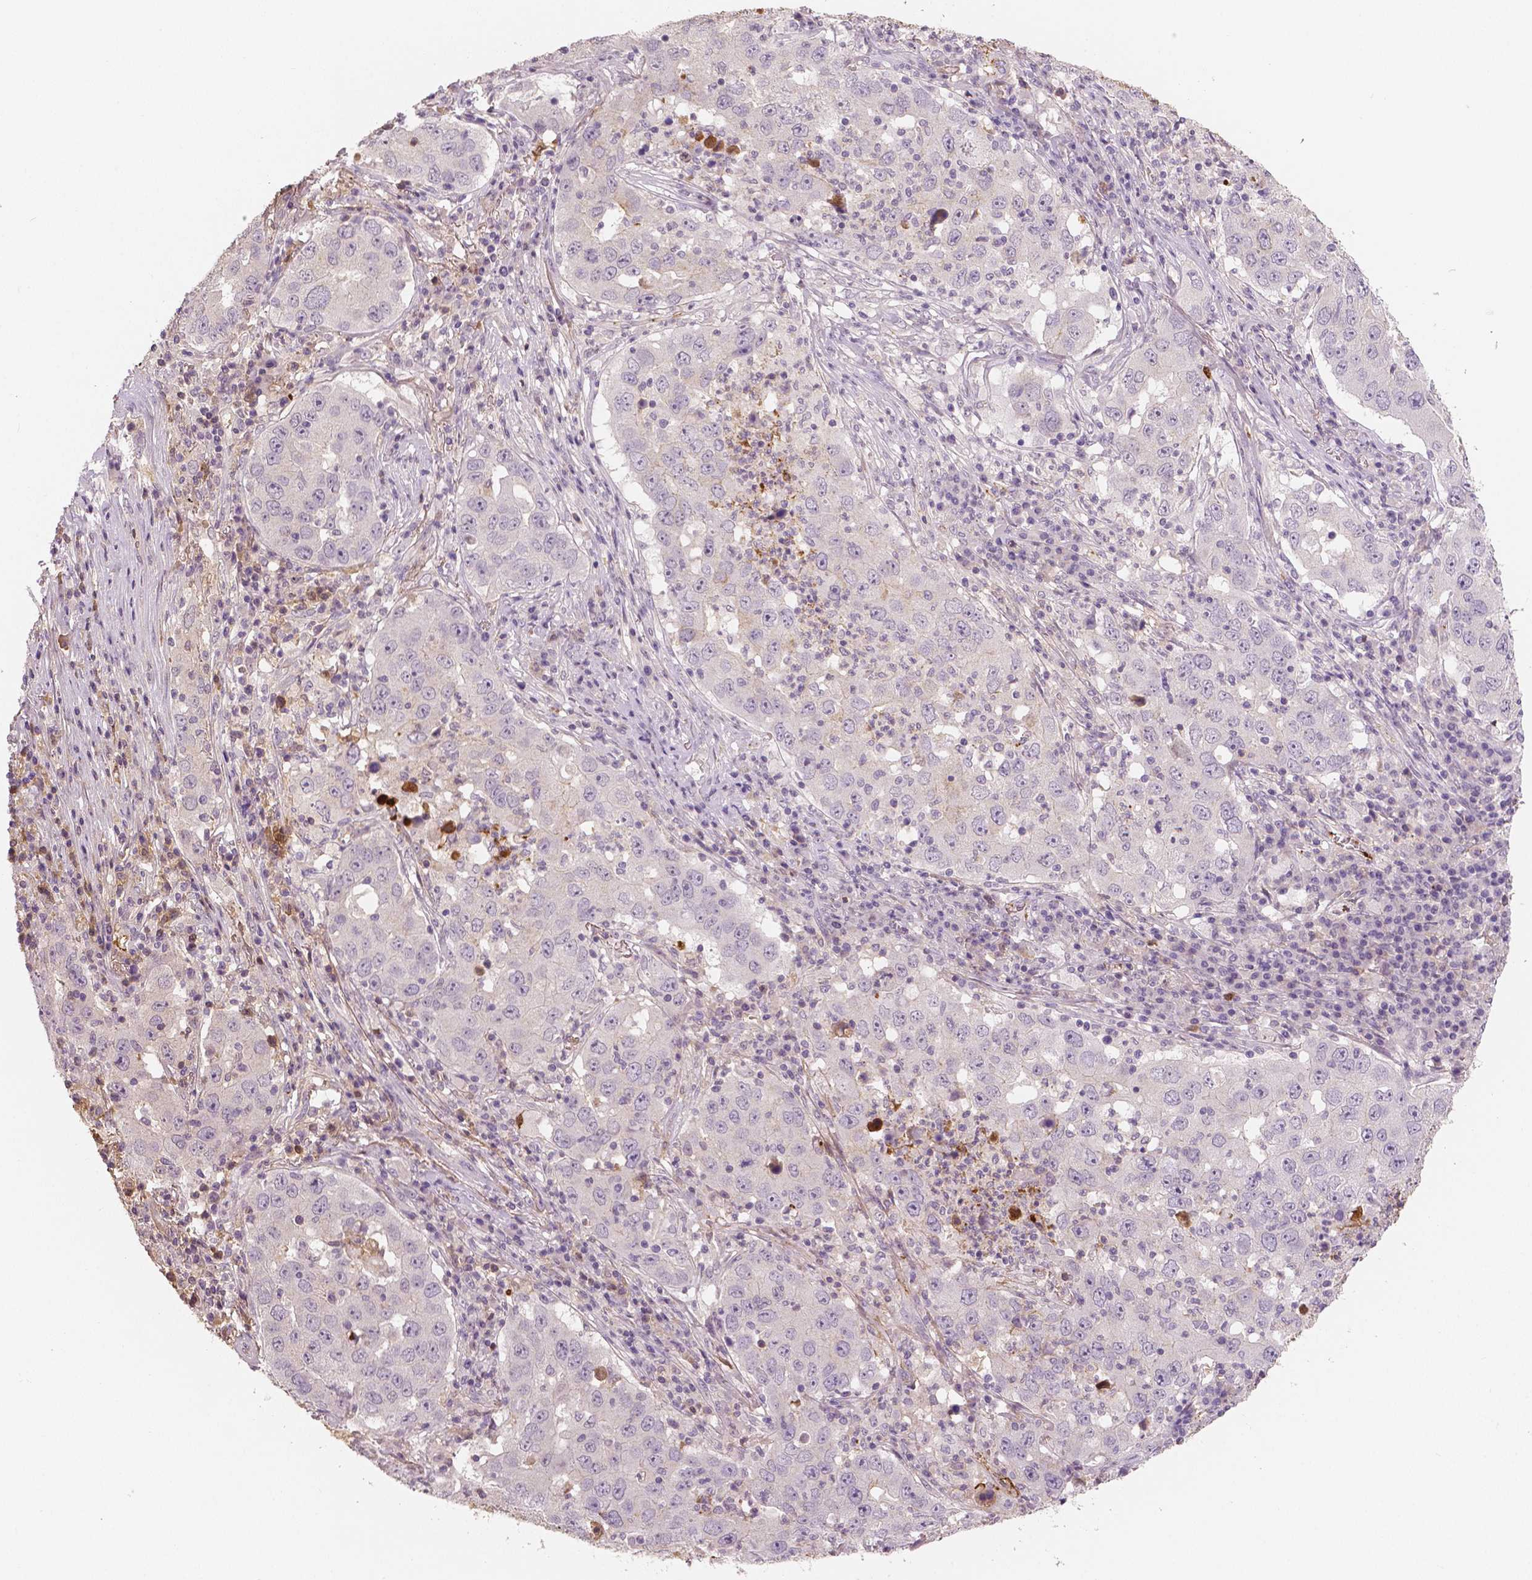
{"staining": {"intensity": "negative", "quantity": "none", "location": "none"}, "tissue": "lung cancer", "cell_type": "Tumor cells", "image_type": "cancer", "snomed": [{"axis": "morphology", "description": "Adenocarcinoma, NOS"}, {"axis": "topography", "description": "Lung"}], "caption": "IHC photomicrograph of human lung adenocarcinoma stained for a protein (brown), which demonstrates no expression in tumor cells.", "gene": "APOA4", "patient": {"sex": "male", "age": 73}}